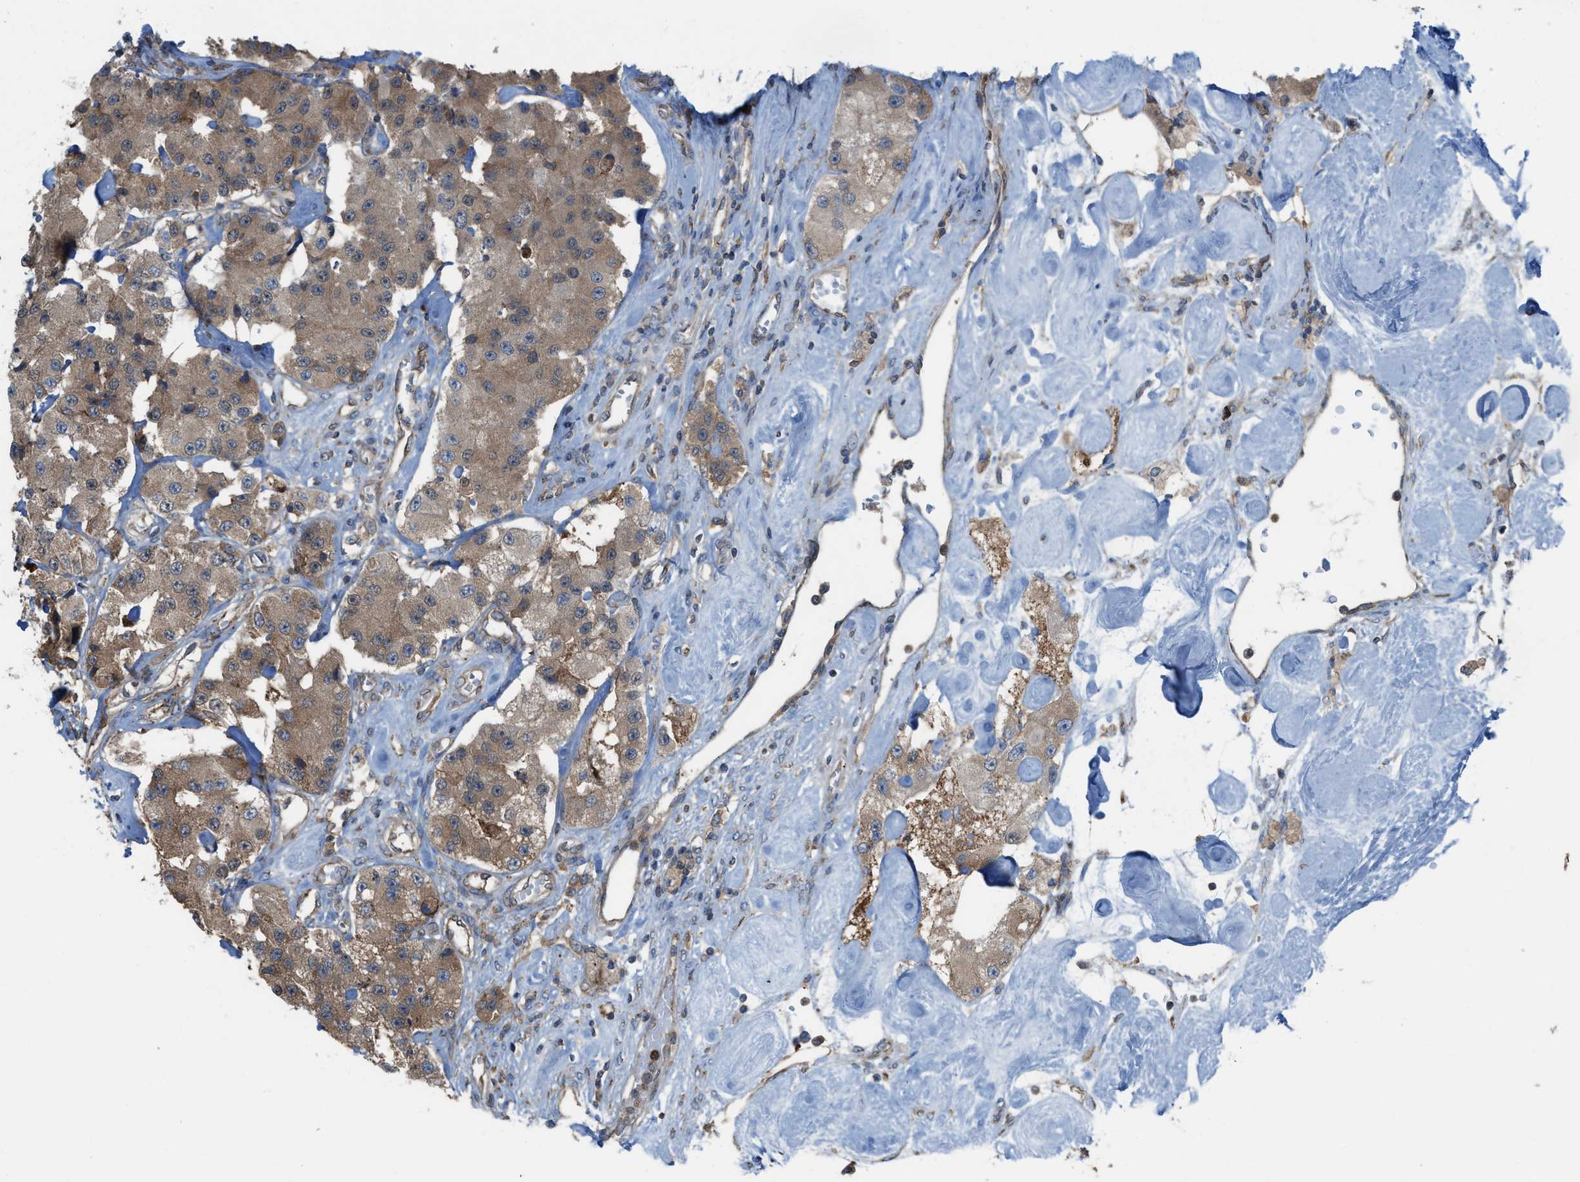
{"staining": {"intensity": "moderate", "quantity": ">75%", "location": "cytoplasmic/membranous"}, "tissue": "carcinoid", "cell_type": "Tumor cells", "image_type": "cancer", "snomed": [{"axis": "morphology", "description": "Carcinoid, malignant, NOS"}, {"axis": "topography", "description": "Pancreas"}], "caption": "Carcinoid stained with a protein marker demonstrates moderate staining in tumor cells.", "gene": "PLAA", "patient": {"sex": "male", "age": 41}}